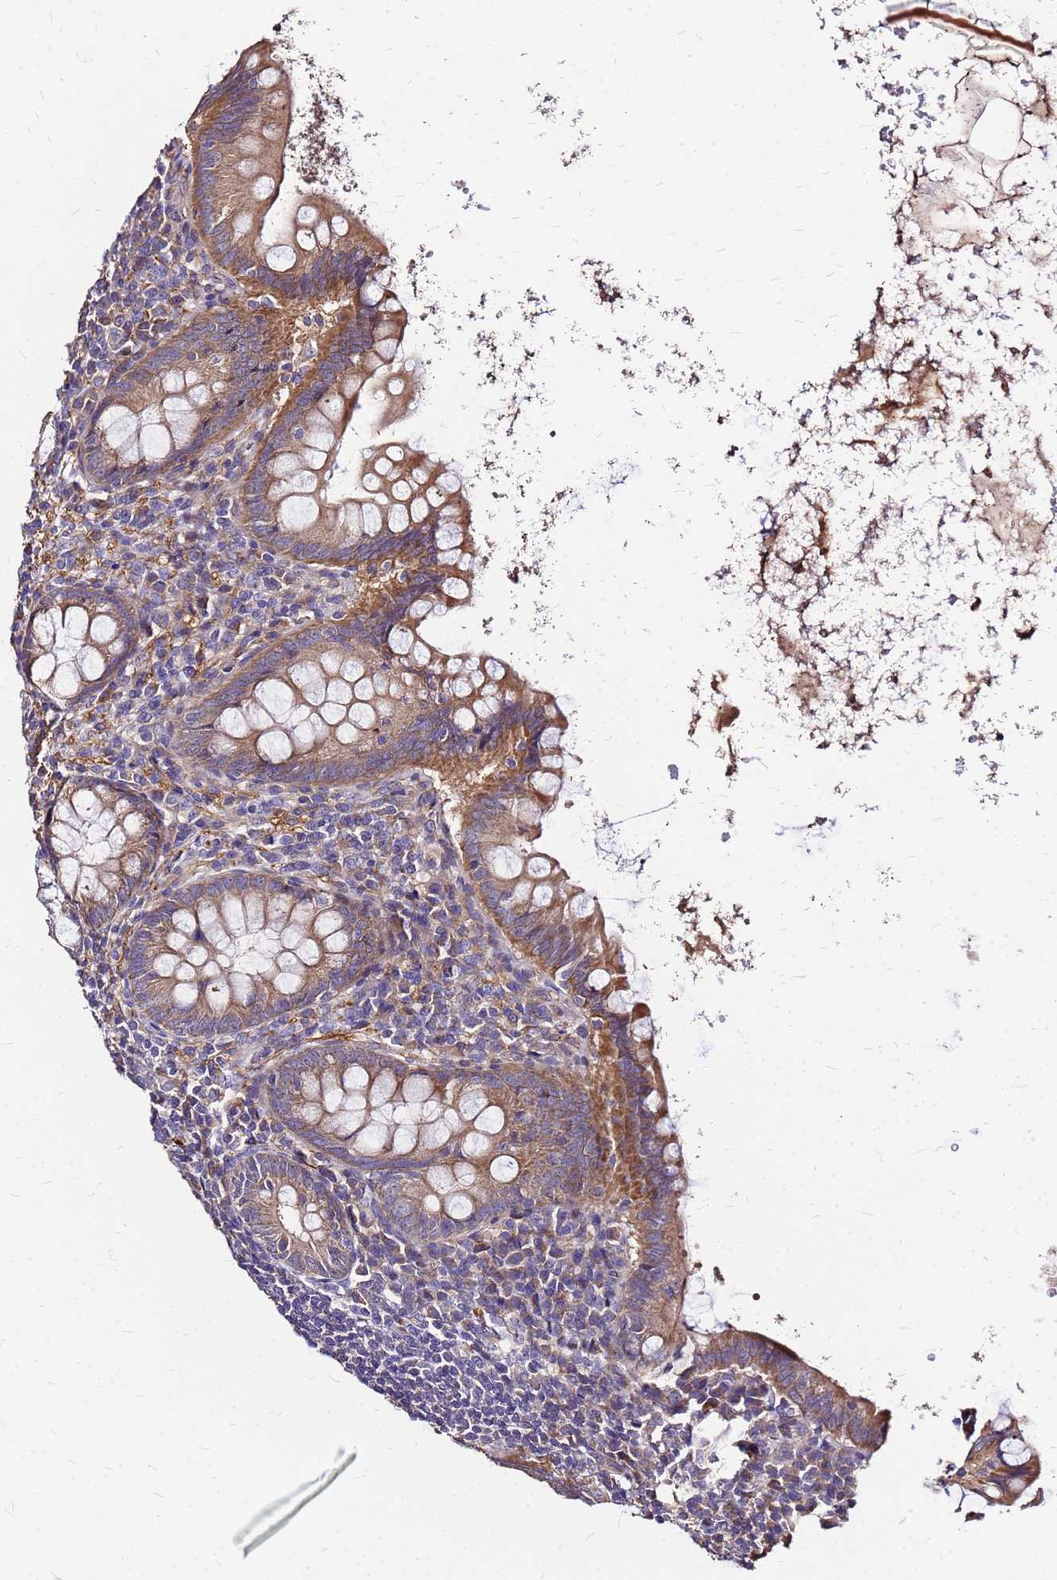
{"staining": {"intensity": "moderate", "quantity": ">75%", "location": "cytoplasmic/membranous"}, "tissue": "appendix", "cell_type": "Glandular cells", "image_type": "normal", "snomed": [{"axis": "morphology", "description": "Normal tissue, NOS"}, {"axis": "topography", "description": "Appendix"}], "caption": "IHC (DAB (3,3'-diaminobenzidine)) staining of benign human appendix displays moderate cytoplasmic/membranous protein expression in approximately >75% of glandular cells. The staining was performed using DAB to visualize the protein expression in brown, while the nuclei were stained in blue with hematoxylin (Magnification: 20x).", "gene": "ARHGEF35", "patient": {"sex": "female", "age": 33}}